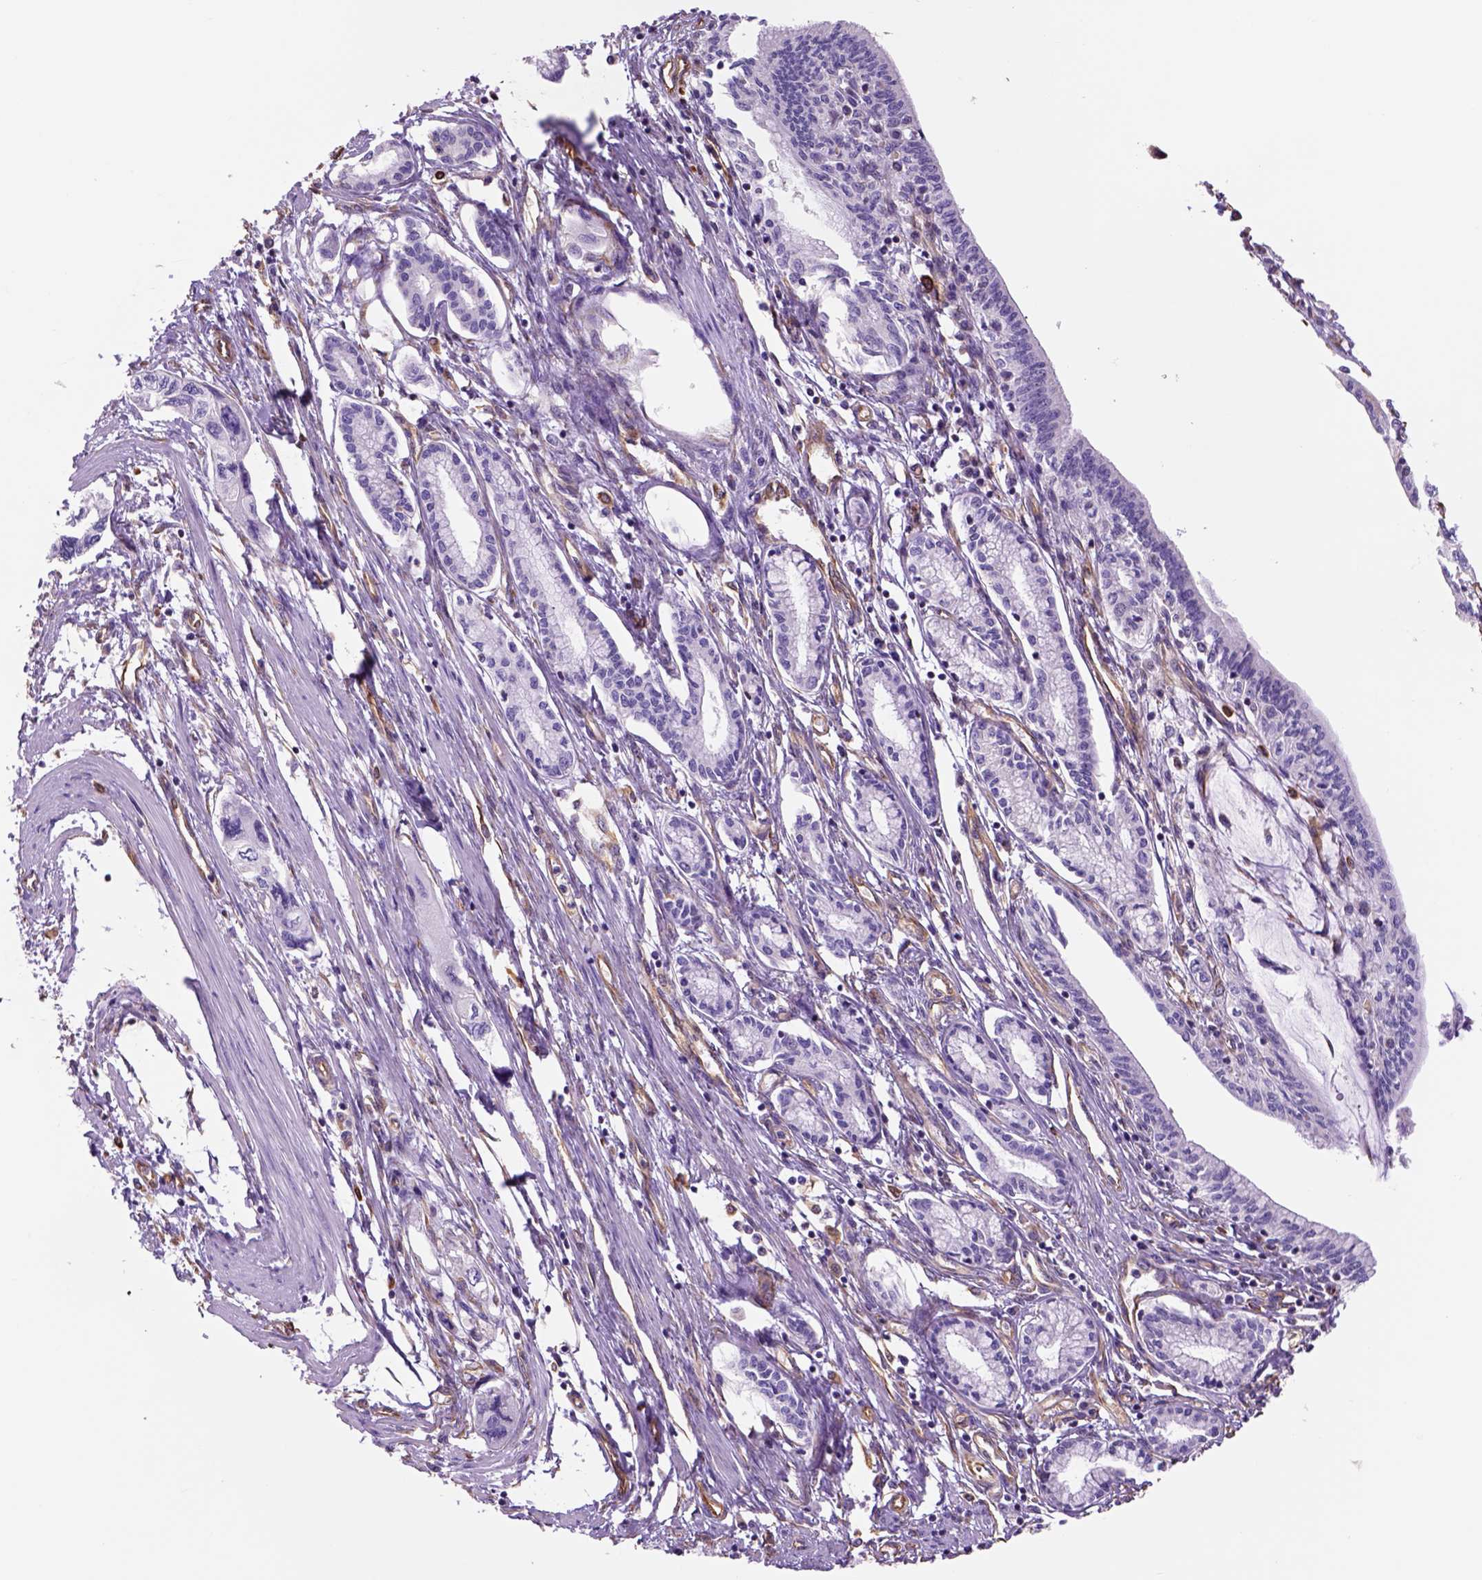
{"staining": {"intensity": "negative", "quantity": "none", "location": "none"}, "tissue": "pancreatic cancer", "cell_type": "Tumor cells", "image_type": "cancer", "snomed": [{"axis": "morphology", "description": "Adenocarcinoma, NOS"}, {"axis": "topography", "description": "Pancreas"}], "caption": "Histopathology image shows no significant protein positivity in tumor cells of pancreatic cancer.", "gene": "ZZZ3", "patient": {"sex": "female", "age": 76}}